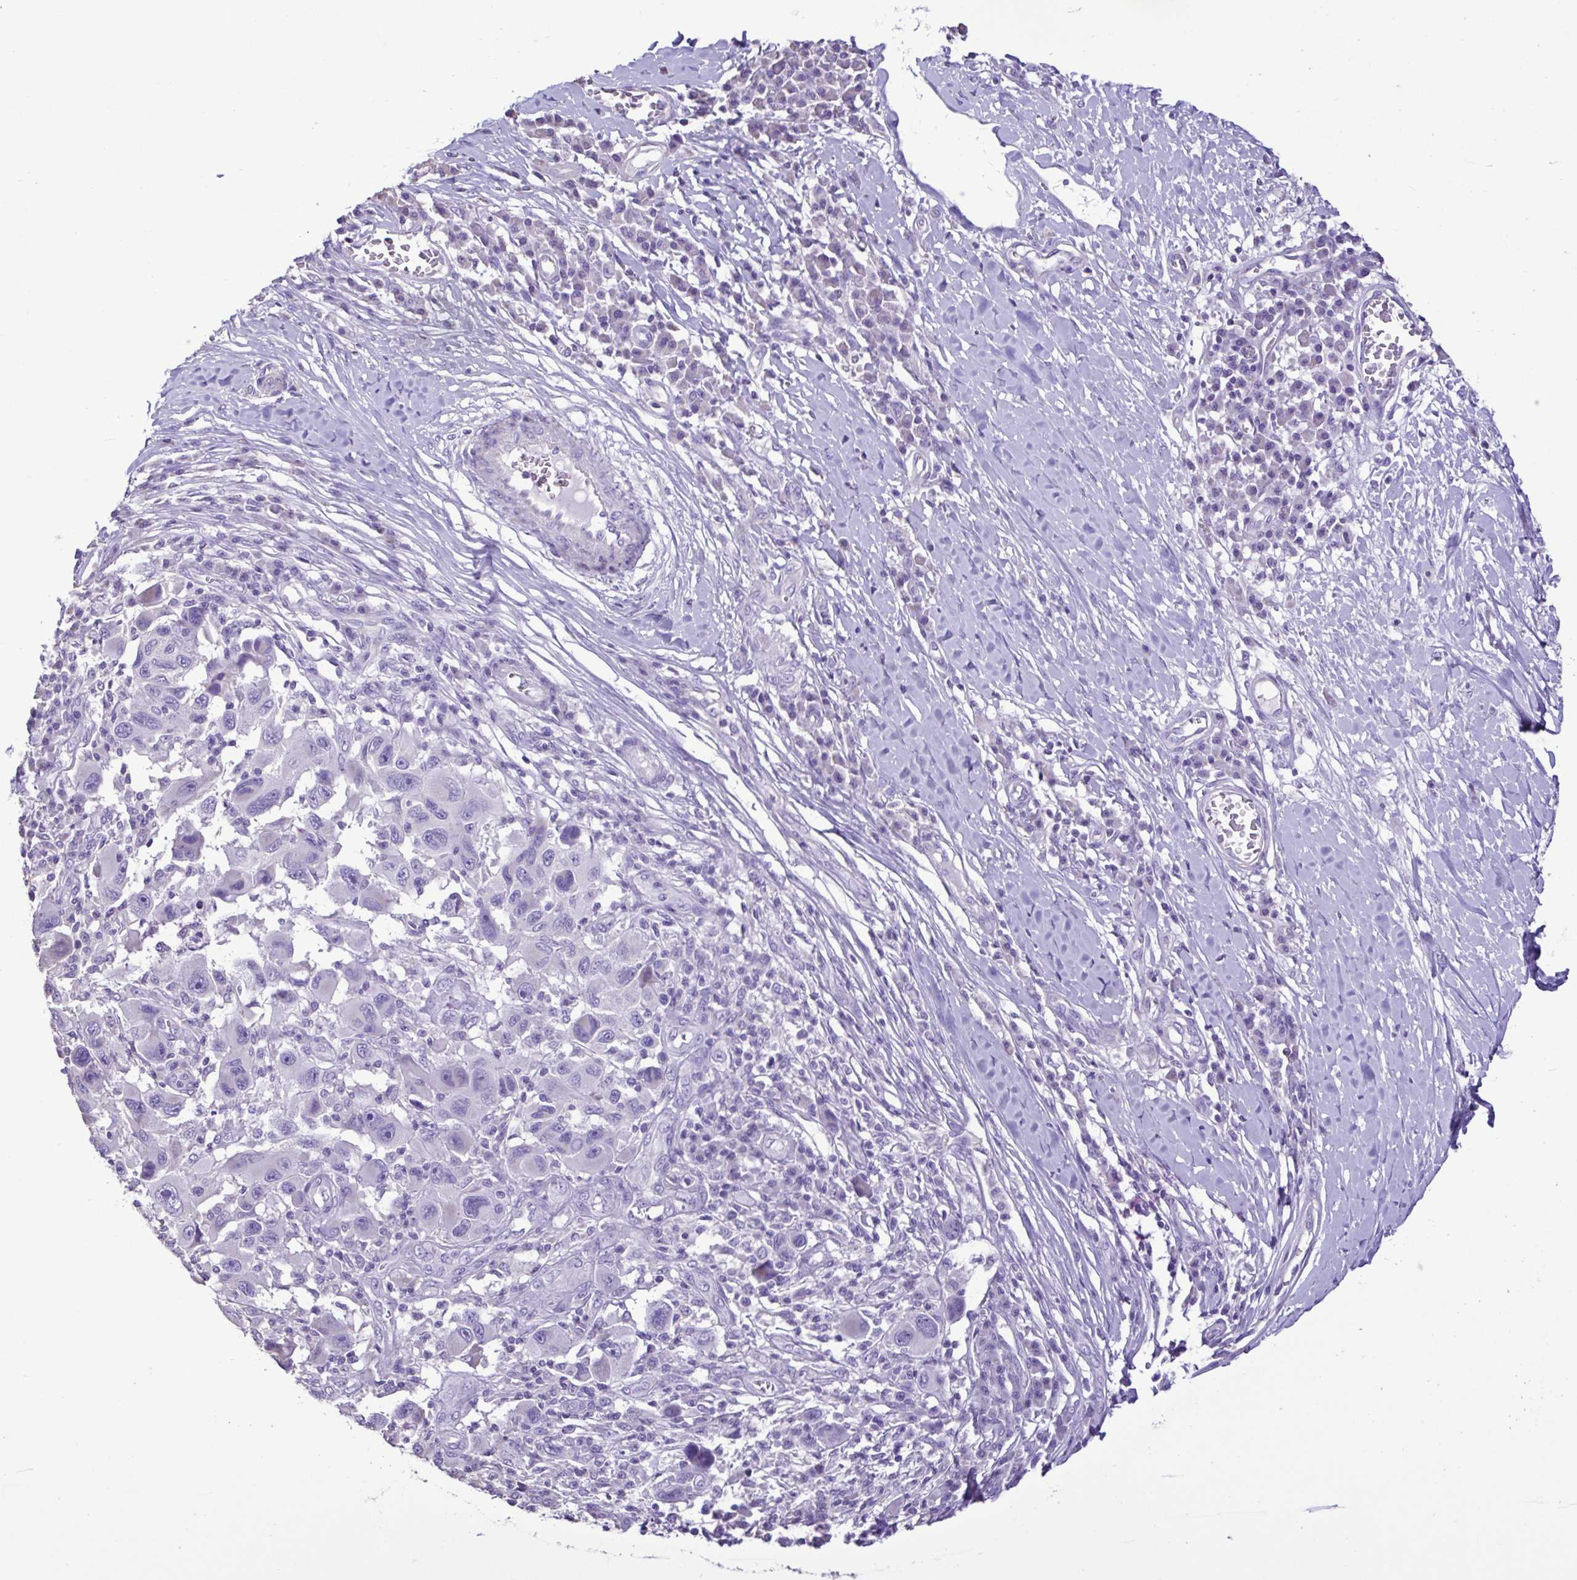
{"staining": {"intensity": "negative", "quantity": "none", "location": "none"}, "tissue": "melanoma", "cell_type": "Tumor cells", "image_type": "cancer", "snomed": [{"axis": "morphology", "description": "Malignant melanoma, NOS"}, {"axis": "topography", "description": "Skin"}], "caption": "Human melanoma stained for a protein using immunohistochemistry displays no positivity in tumor cells.", "gene": "PLA2G4E", "patient": {"sex": "male", "age": 53}}